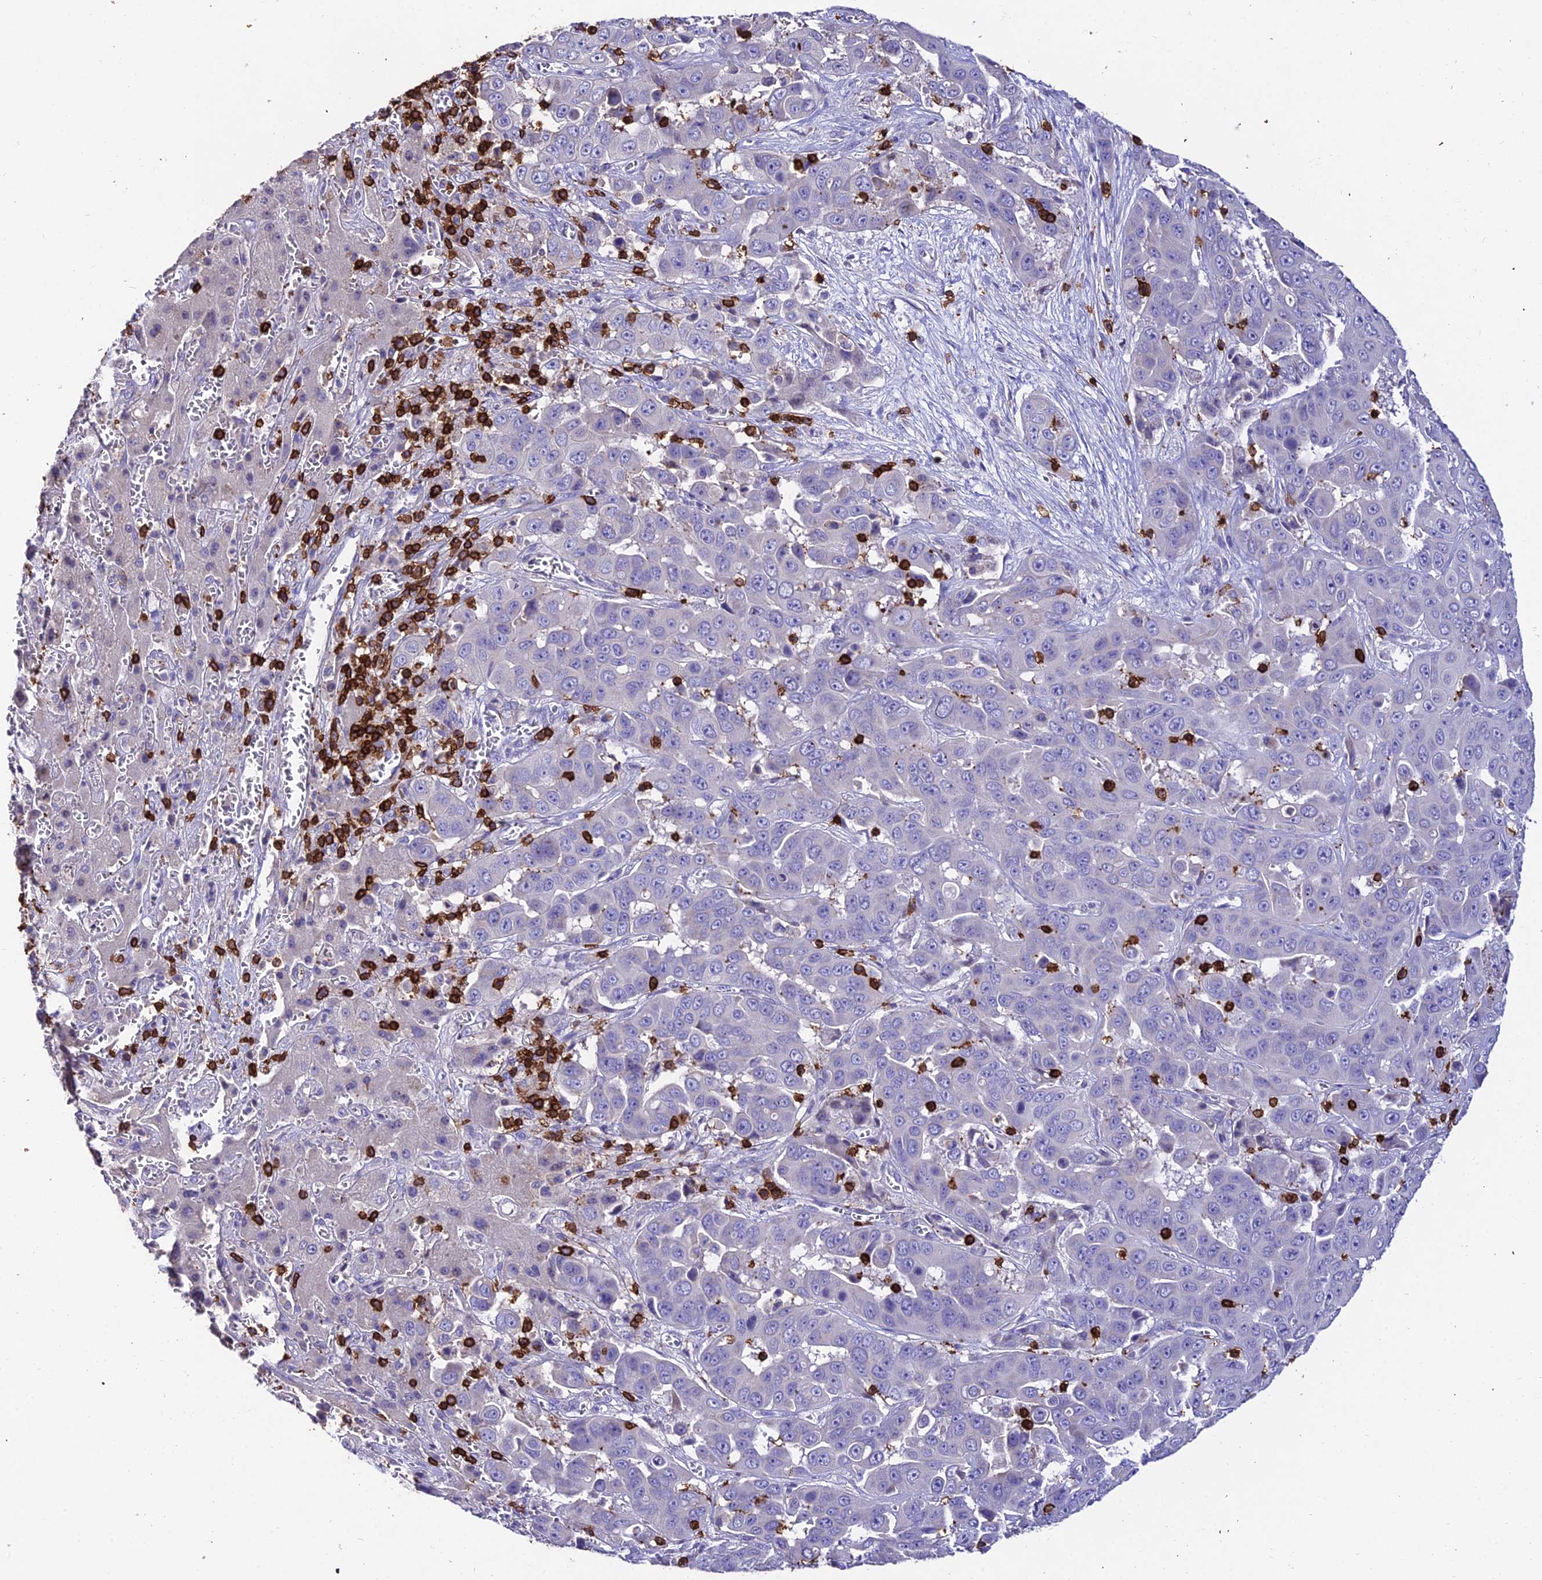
{"staining": {"intensity": "negative", "quantity": "none", "location": "none"}, "tissue": "liver cancer", "cell_type": "Tumor cells", "image_type": "cancer", "snomed": [{"axis": "morphology", "description": "Cholangiocarcinoma"}, {"axis": "topography", "description": "Liver"}], "caption": "Protein analysis of liver cancer (cholangiocarcinoma) demonstrates no significant expression in tumor cells.", "gene": "PTPRCAP", "patient": {"sex": "female", "age": 52}}